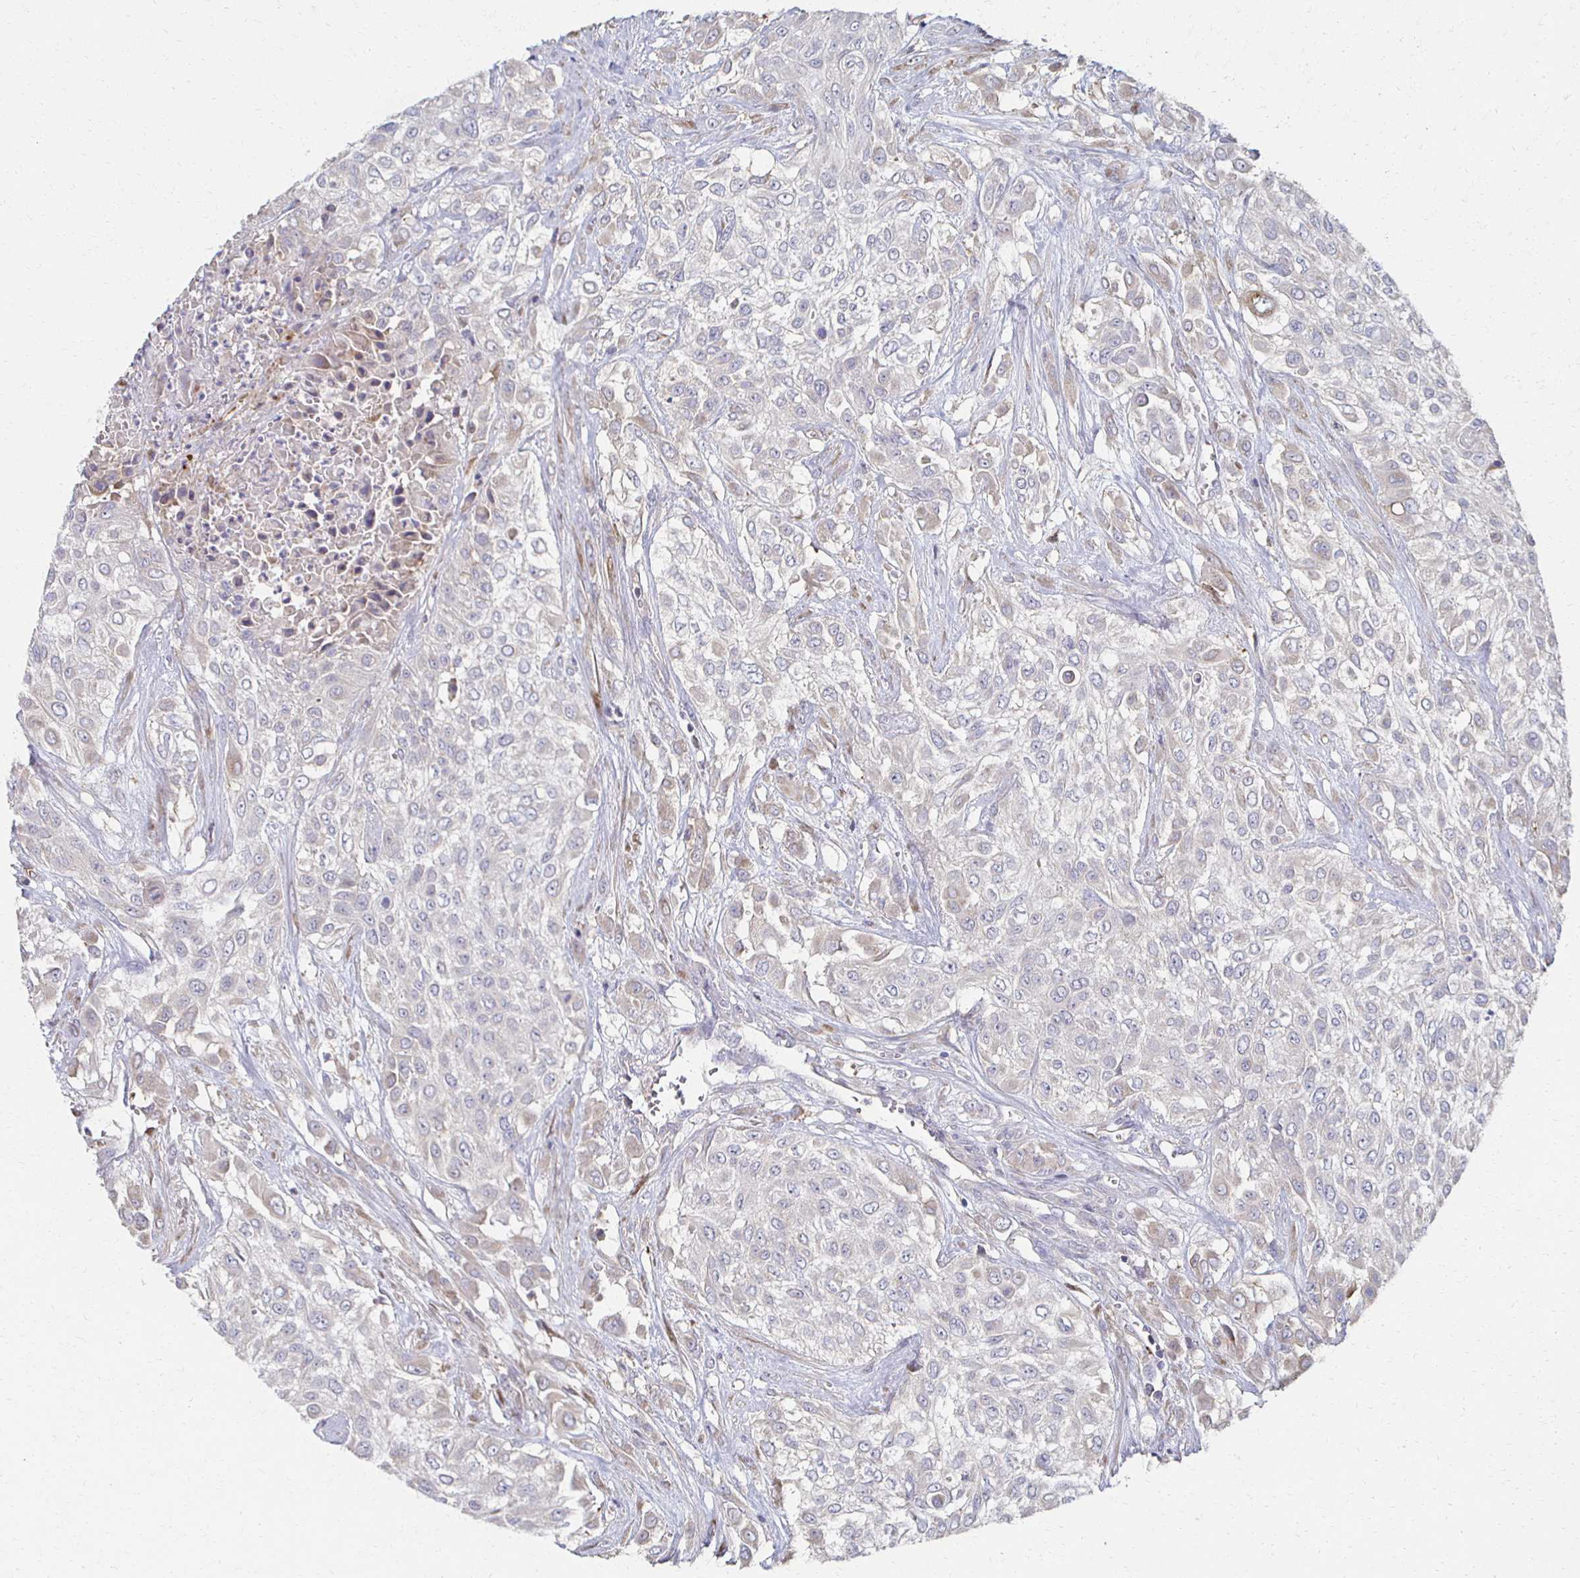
{"staining": {"intensity": "weak", "quantity": "<25%", "location": "cytoplasmic/membranous"}, "tissue": "urothelial cancer", "cell_type": "Tumor cells", "image_type": "cancer", "snomed": [{"axis": "morphology", "description": "Urothelial carcinoma, High grade"}, {"axis": "topography", "description": "Urinary bladder"}], "caption": "There is no significant staining in tumor cells of high-grade urothelial carcinoma.", "gene": "CX3CR1", "patient": {"sex": "male", "age": 57}}